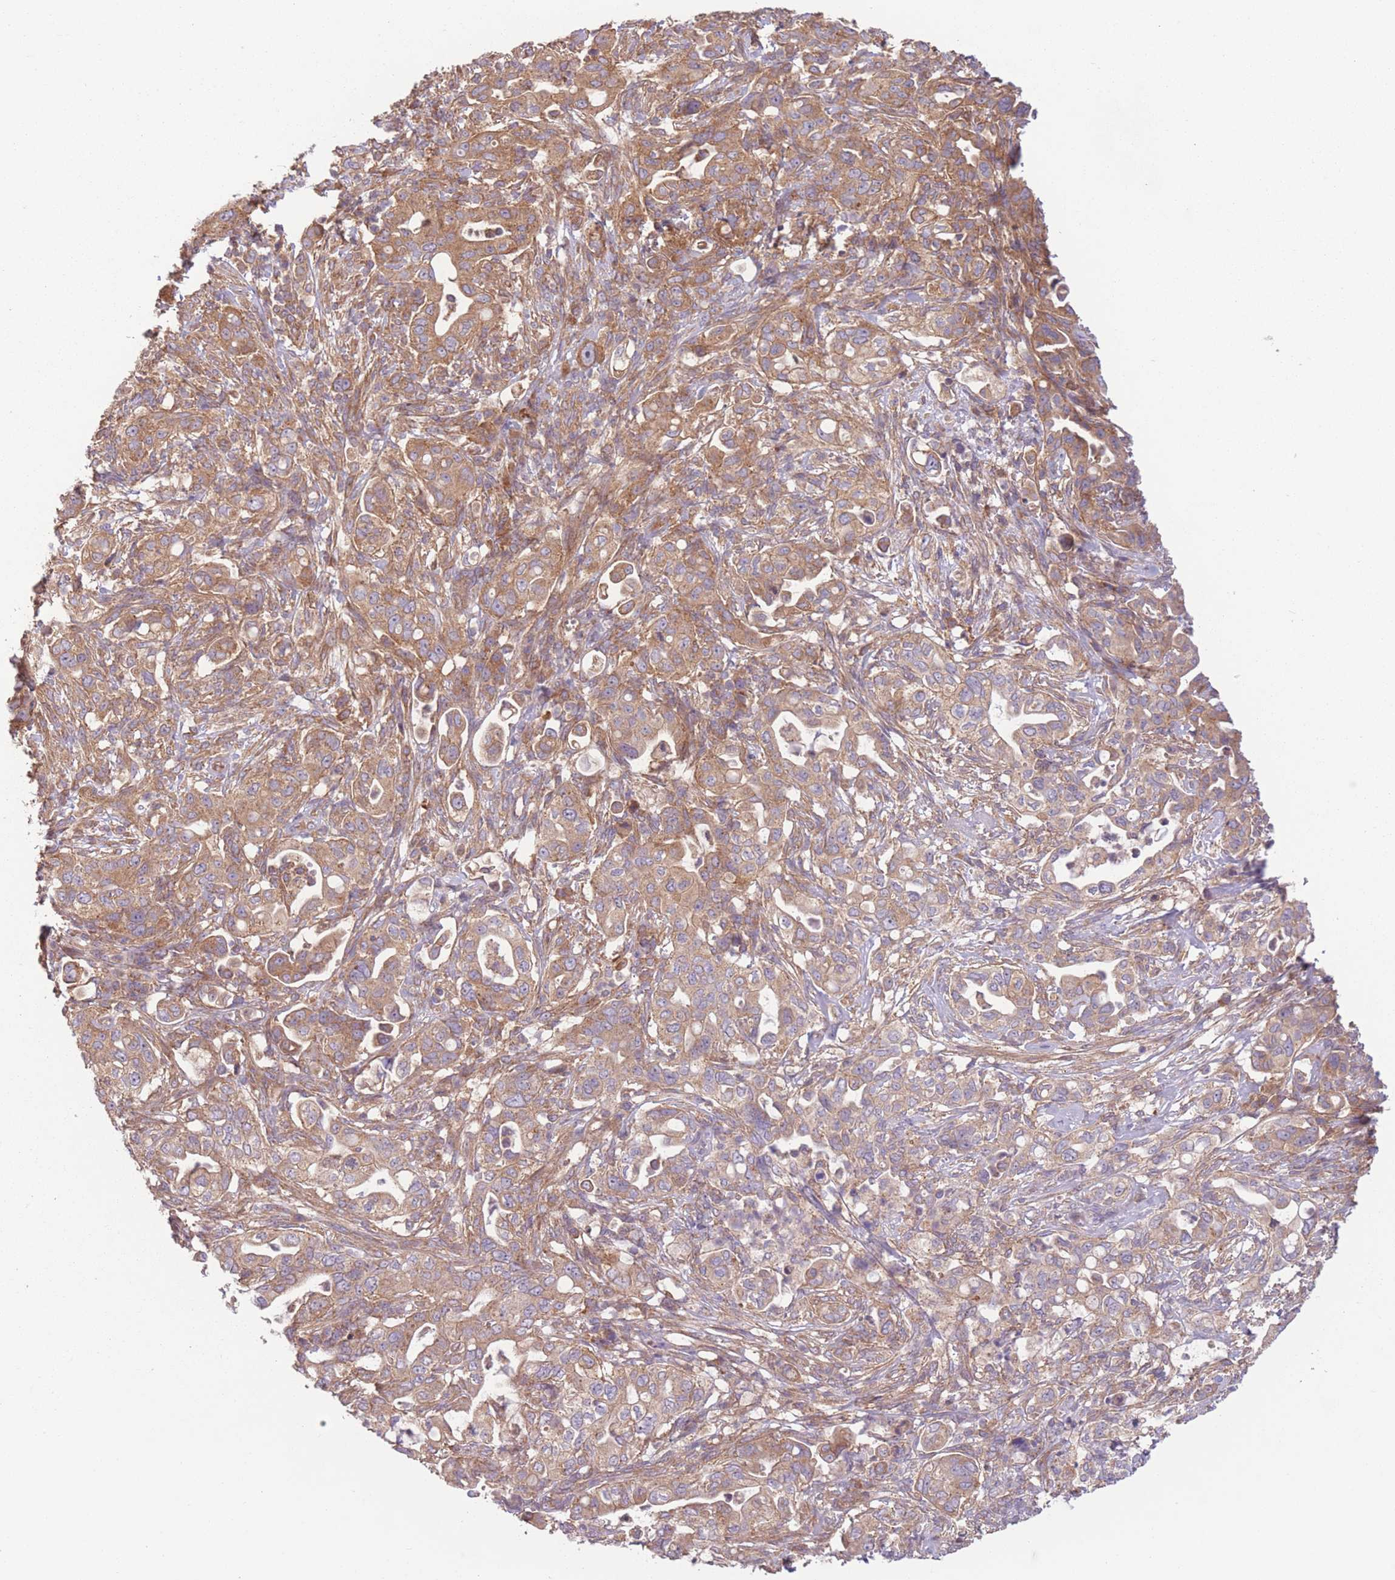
{"staining": {"intensity": "moderate", "quantity": ">75%", "location": "cytoplasmic/membranous"}, "tissue": "pancreatic cancer", "cell_type": "Tumor cells", "image_type": "cancer", "snomed": [{"axis": "morphology", "description": "Normal tissue, NOS"}, {"axis": "morphology", "description": "Adenocarcinoma, NOS"}, {"axis": "topography", "description": "Lymph node"}, {"axis": "topography", "description": "Pancreas"}], "caption": "Brown immunohistochemical staining in human pancreatic cancer (adenocarcinoma) reveals moderate cytoplasmic/membranous expression in approximately >75% of tumor cells.", "gene": "WASHC2A", "patient": {"sex": "female", "age": 67}}